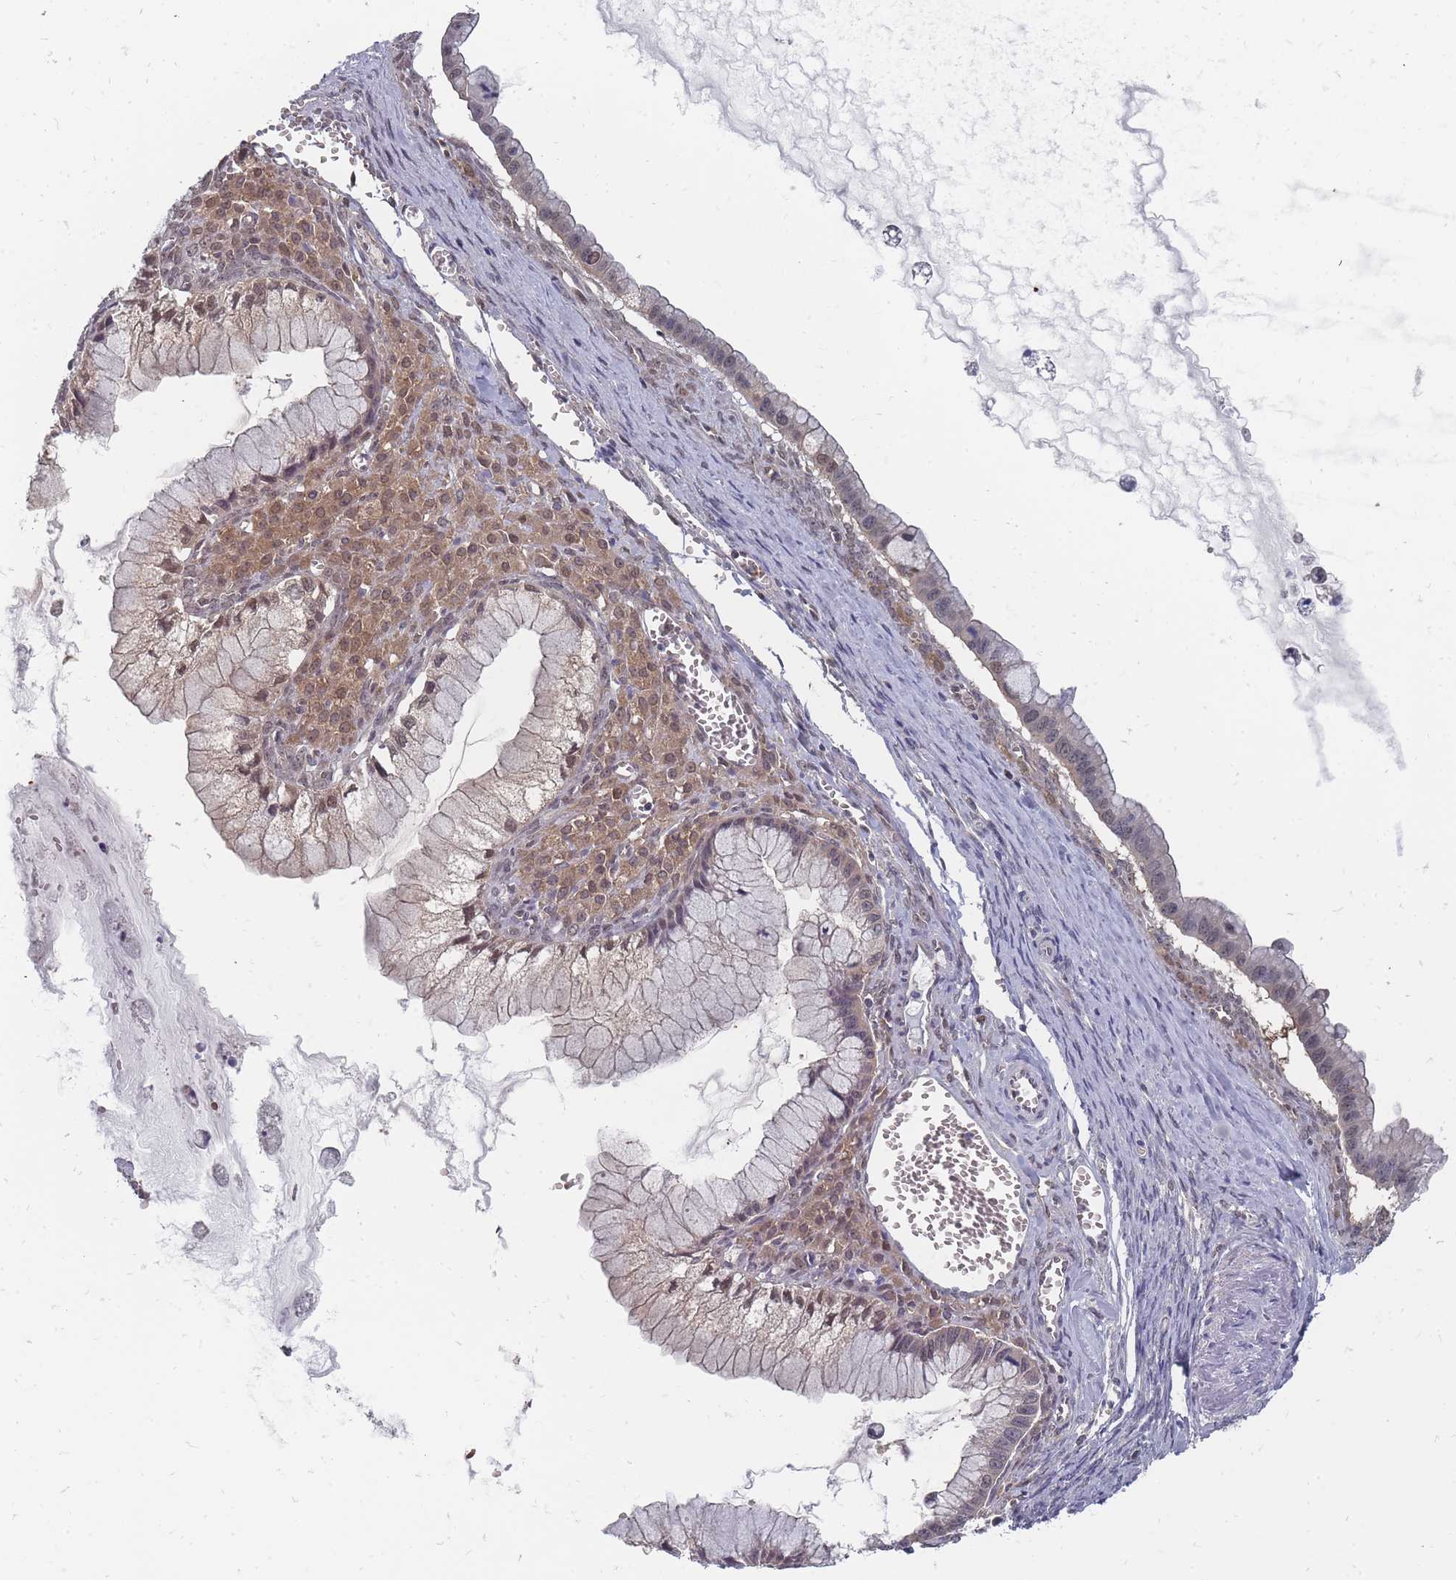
{"staining": {"intensity": "moderate", "quantity": "<25%", "location": "cytoplasmic/membranous,nuclear"}, "tissue": "ovarian cancer", "cell_type": "Tumor cells", "image_type": "cancer", "snomed": [{"axis": "morphology", "description": "Cystadenocarcinoma, mucinous, NOS"}, {"axis": "topography", "description": "Ovary"}], "caption": "Brown immunohistochemical staining in ovarian mucinous cystadenocarcinoma displays moderate cytoplasmic/membranous and nuclear expression in about <25% of tumor cells.", "gene": "NKD1", "patient": {"sex": "female", "age": 59}}